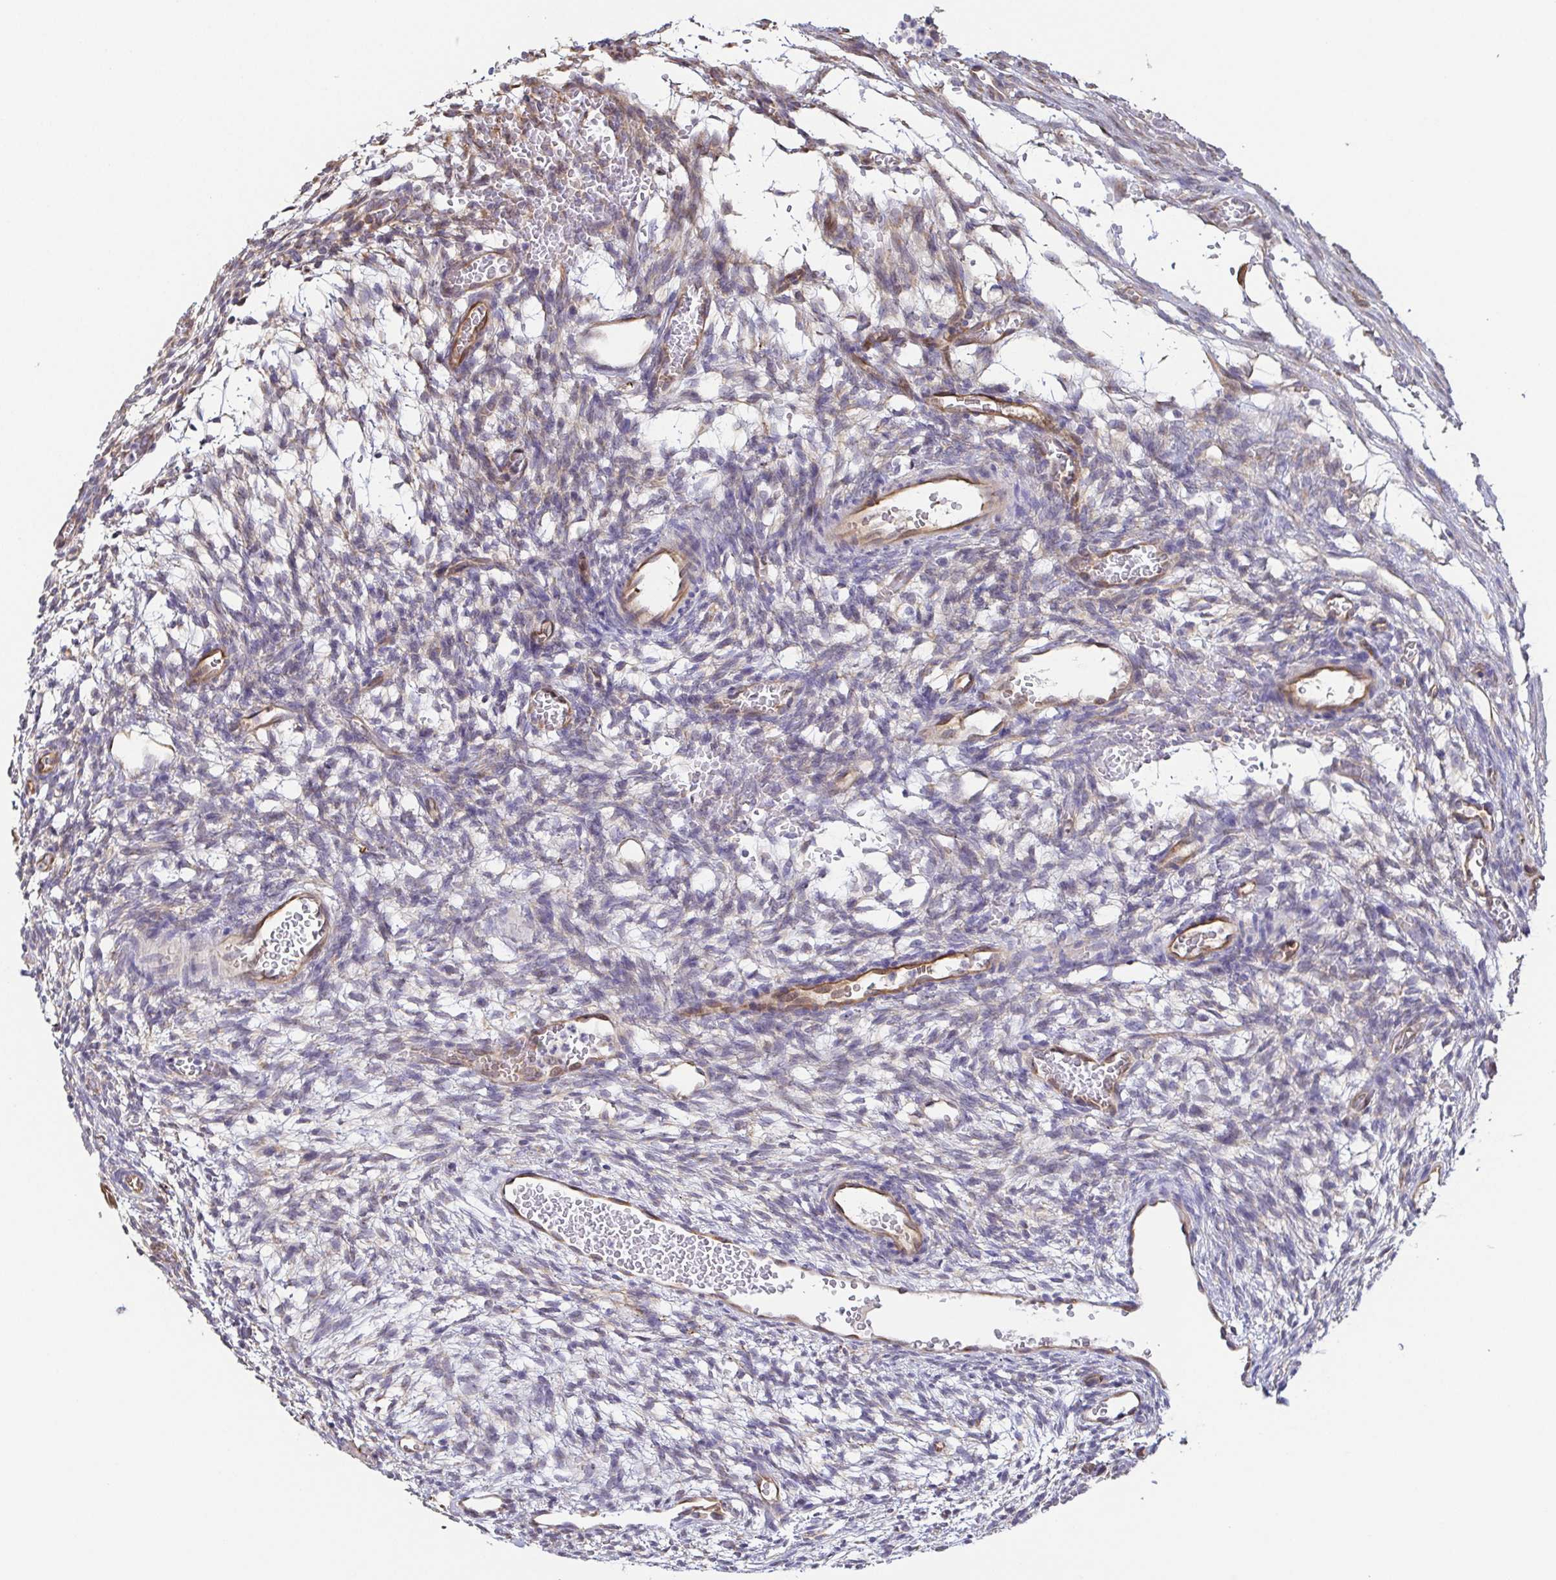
{"staining": {"intensity": "negative", "quantity": "none", "location": "none"}, "tissue": "ovary", "cell_type": "Ovarian stroma cells", "image_type": "normal", "snomed": [{"axis": "morphology", "description": "Normal tissue, NOS"}, {"axis": "topography", "description": "Ovary"}], "caption": "High magnification brightfield microscopy of normal ovary stained with DAB (3,3'-diaminobenzidine) (brown) and counterstained with hematoxylin (blue): ovarian stroma cells show no significant staining. Nuclei are stained in blue.", "gene": "EIF3D", "patient": {"sex": "female", "age": 34}}